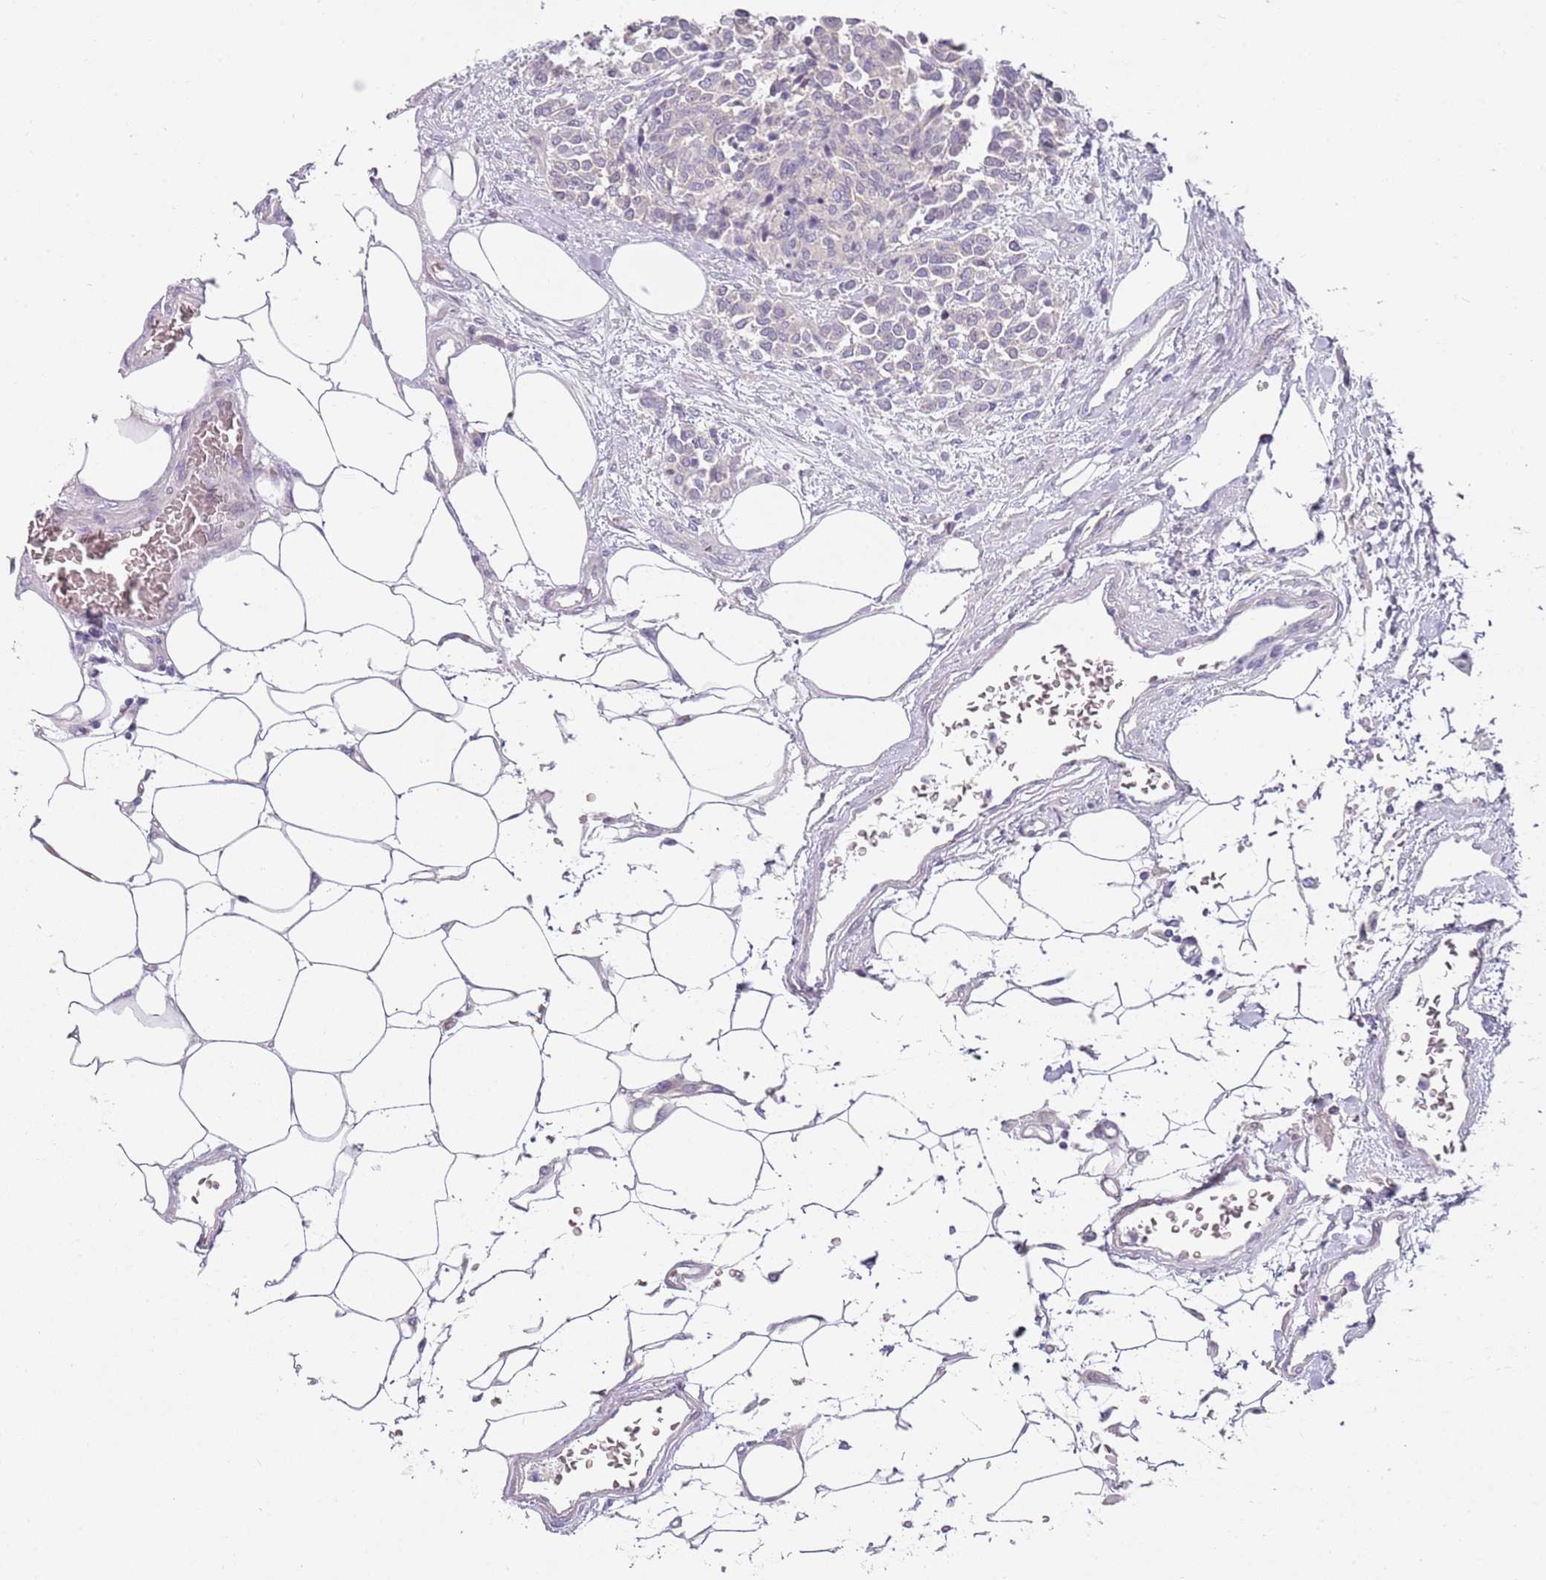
{"staining": {"intensity": "weak", "quantity": "<25%", "location": "cytoplasmic/membranous"}, "tissue": "carcinoid", "cell_type": "Tumor cells", "image_type": "cancer", "snomed": [{"axis": "morphology", "description": "Carcinoid, malignant, NOS"}, {"axis": "topography", "description": "Pancreas"}], "caption": "The image demonstrates no significant staining in tumor cells of carcinoid (malignant). (Immunohistochemistry, brightfield microscopy, high magnification).", "gene": "SLC26A6", "patient": {"sex": "female", "age": 54}}